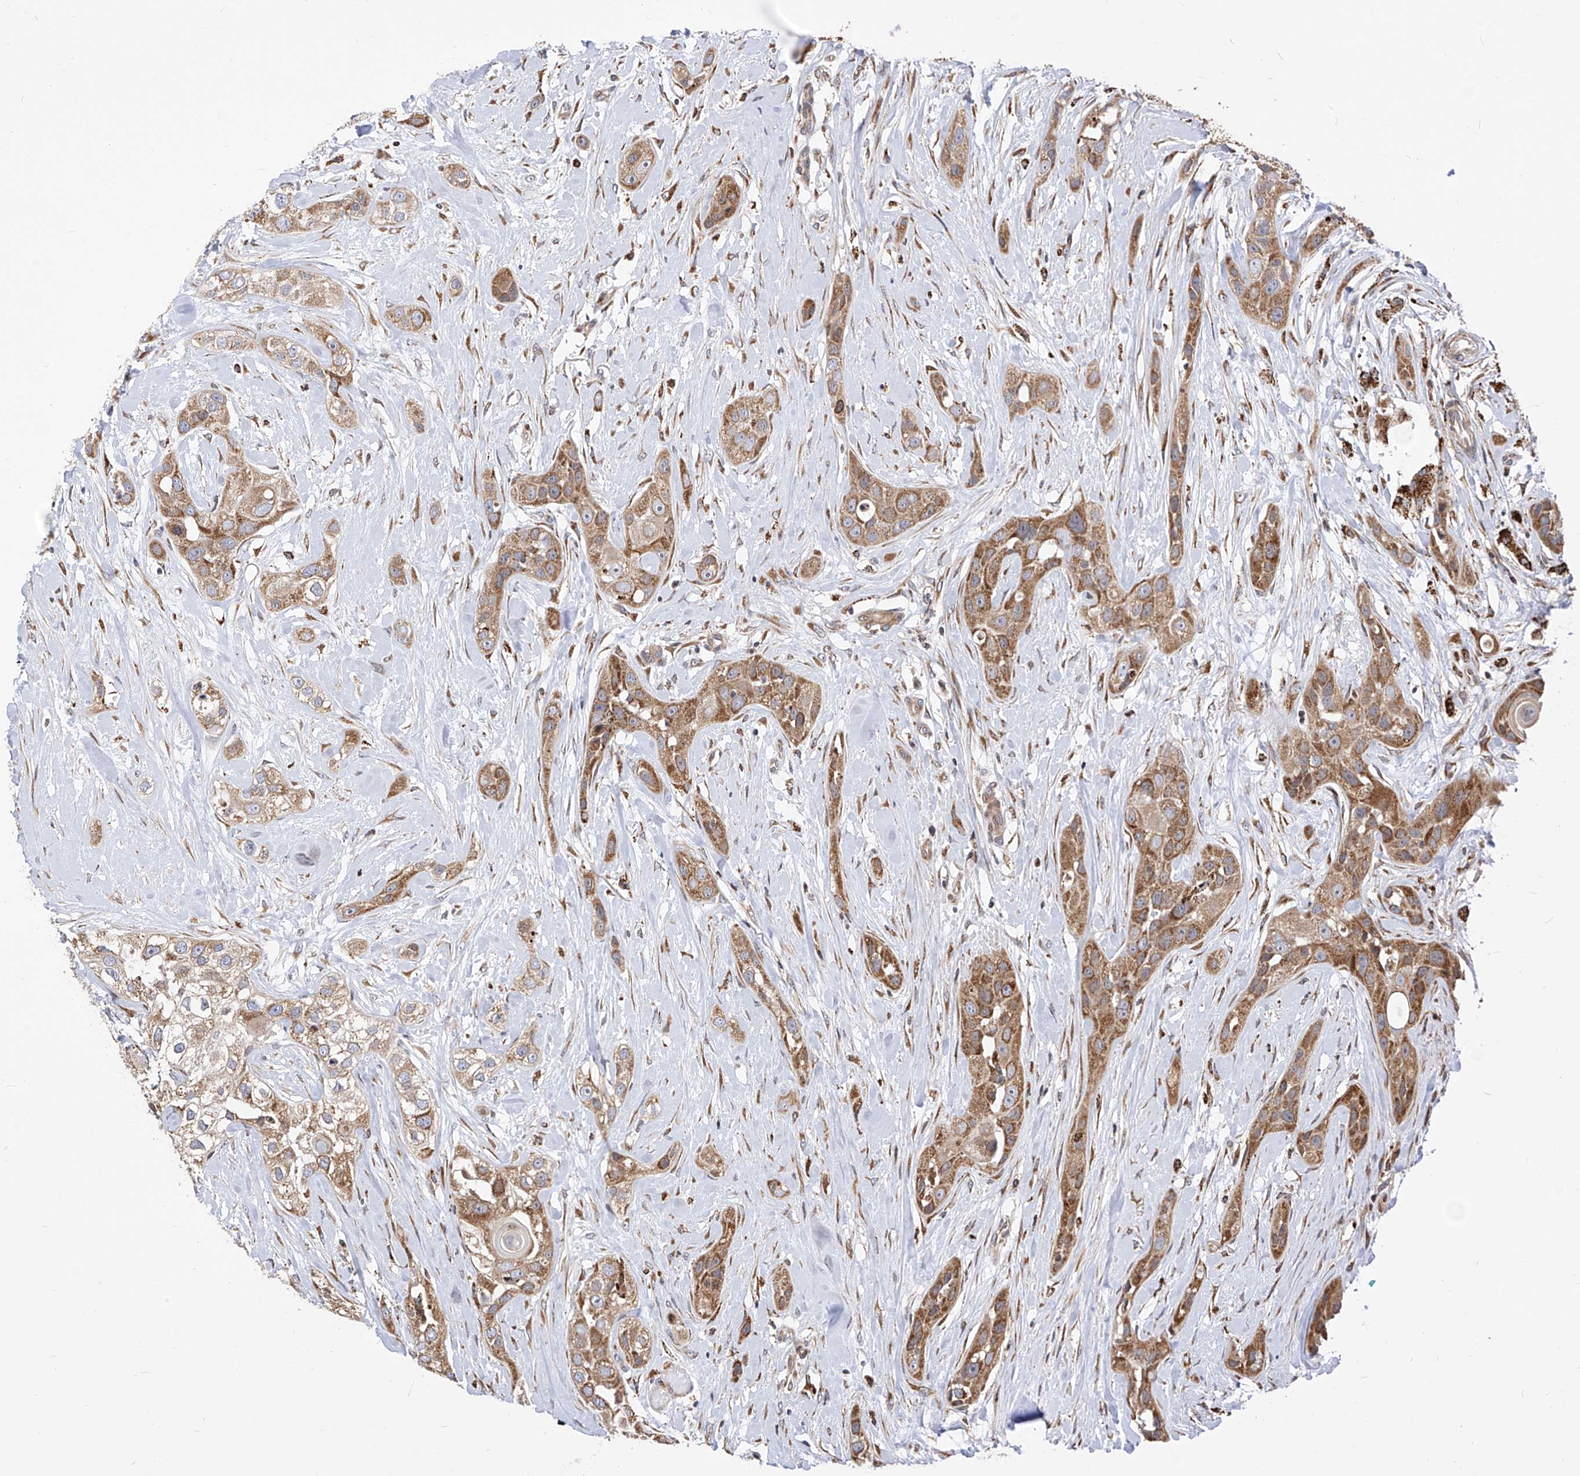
{"staining": {"intensity": "moderate", "quantity": ">75%", "location": "cytoplasmic/membranous"}, "tissue": "head and neck cancer", "cell_type": "Tumor cells", "image_type": "cancer", "snomed": [{"axis": "morphology", "description": "Normal tissue, NOS"}, {"axis": "morphology", "description": "Squamous cell carcinoma, NOS"}, {"axis": "topography", "description": "Skeletal muscle"}, {"axis": "topography", "description": "Head-Neck"}], "caption": "Immunohistochemical staining of head and neck cancer shows medium levels of moderate cytoplasmic/membranous expression in approximately >75% of tumor cells.", "gene": "TTLL8", "patient": {"sex": "male", "age": 51}}